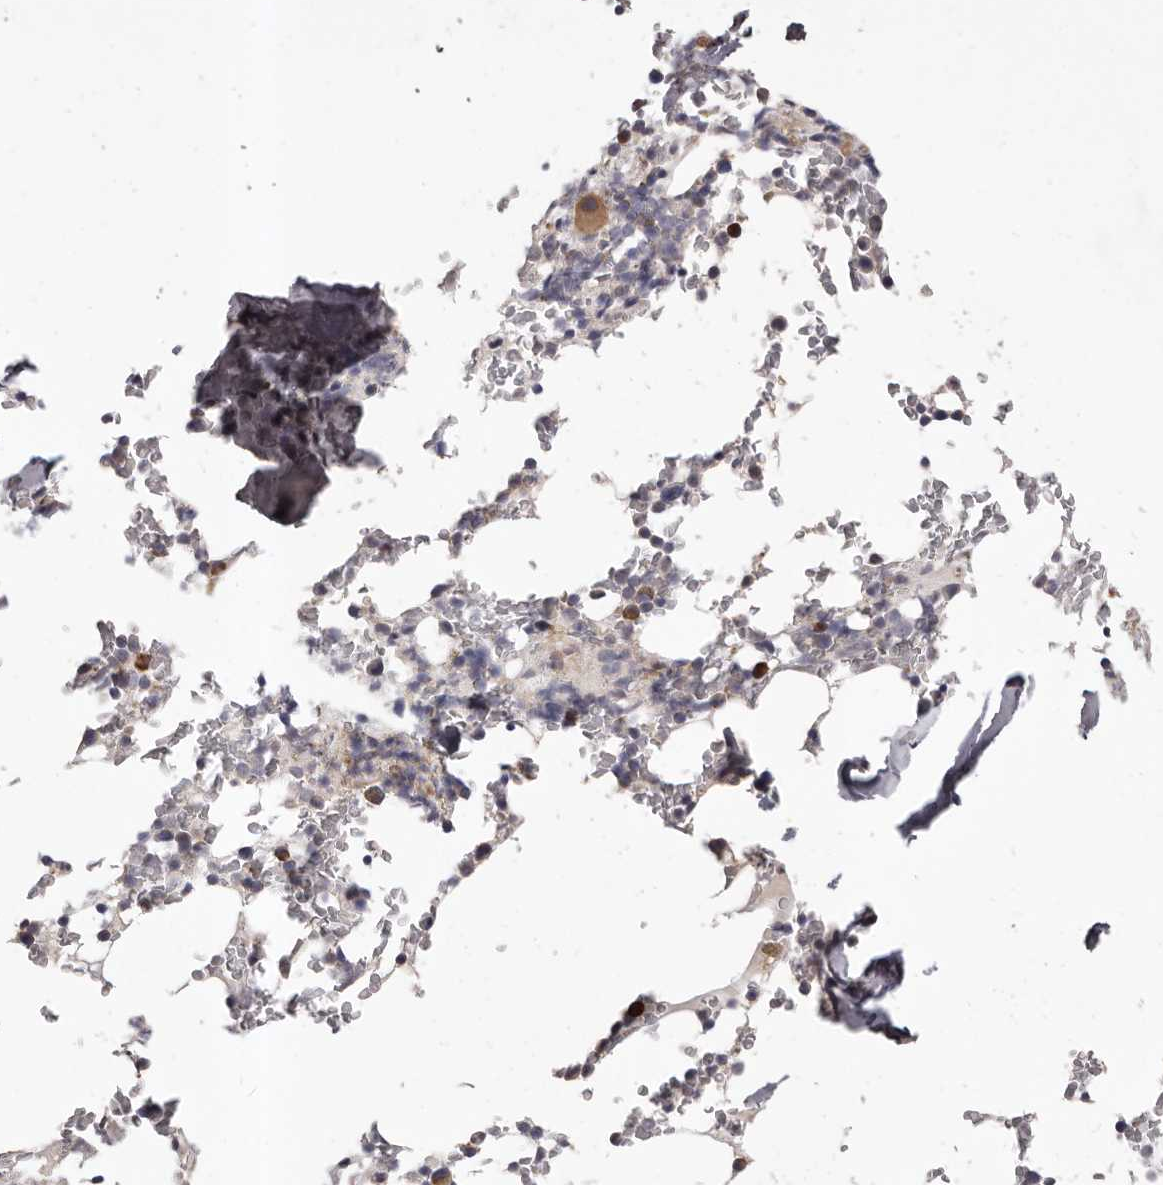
{"staining": {"intensity": "moderate", "quantity": "<25%", "location": "cytoplasmic/membranous"}, "tissue": "bone marrow", "cell_type": "Hematopoietic cells", "image_type": "normal", "snomed": [{"axis": "morphology", "description": "Normal tissue, NOS"}, {"axis": "topography", "description": "Bone marrow"}], "caption": "DAB immunohistochemical staining of normal bone marrow displays moderate cytoplasmic/membranous protein expression in approximately <25% of hematopoietic cells. (Stains: DAB (3,3'-diaminobenzidine) in brown, nuclei in blue, Microscopy: brightfield microscopy at high magnification).", "gene": "ALPK1", "patient": {"sex": "male", "age": 58}}